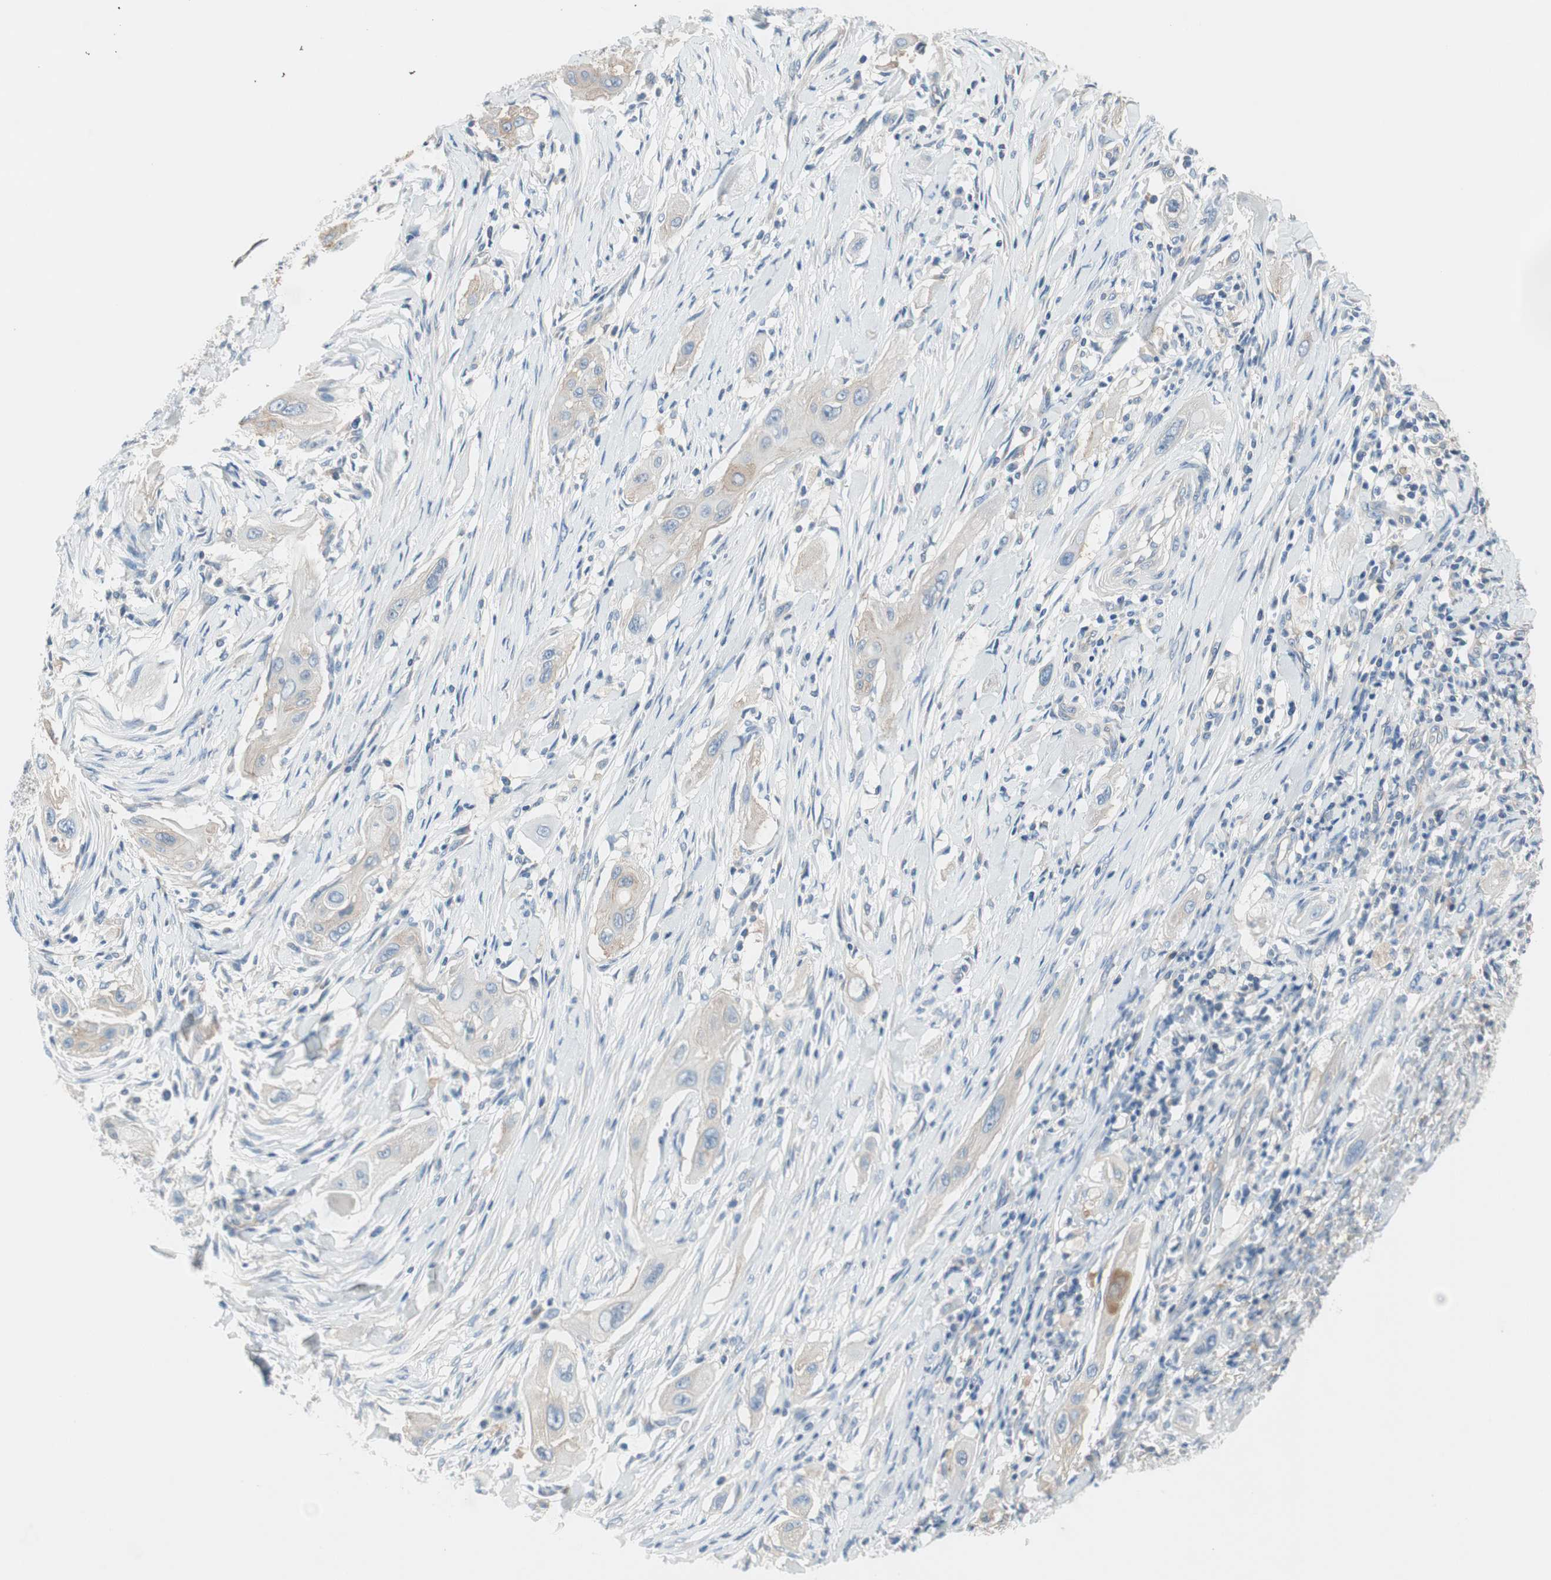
{"staining": {"intensity": "negative", "quantity": "none", "location": "none"}, "tissue": "lung cancer", "cell_type": "Tumor cells", "image_type": "cancer", "snomed": [{"axis": "morphology", "description": "Squamous cell carcinoma, NOS"}, {"axis": "topography", "description": "Lung"}], "caption": "Immunohistochemistry (IHC) photomicrograph of lung cancer stained for a protein (brown), which demonstrates no expression in tumor cells.", "gene": "GLUL", "patient": {"sex": "female", "age": 47}}